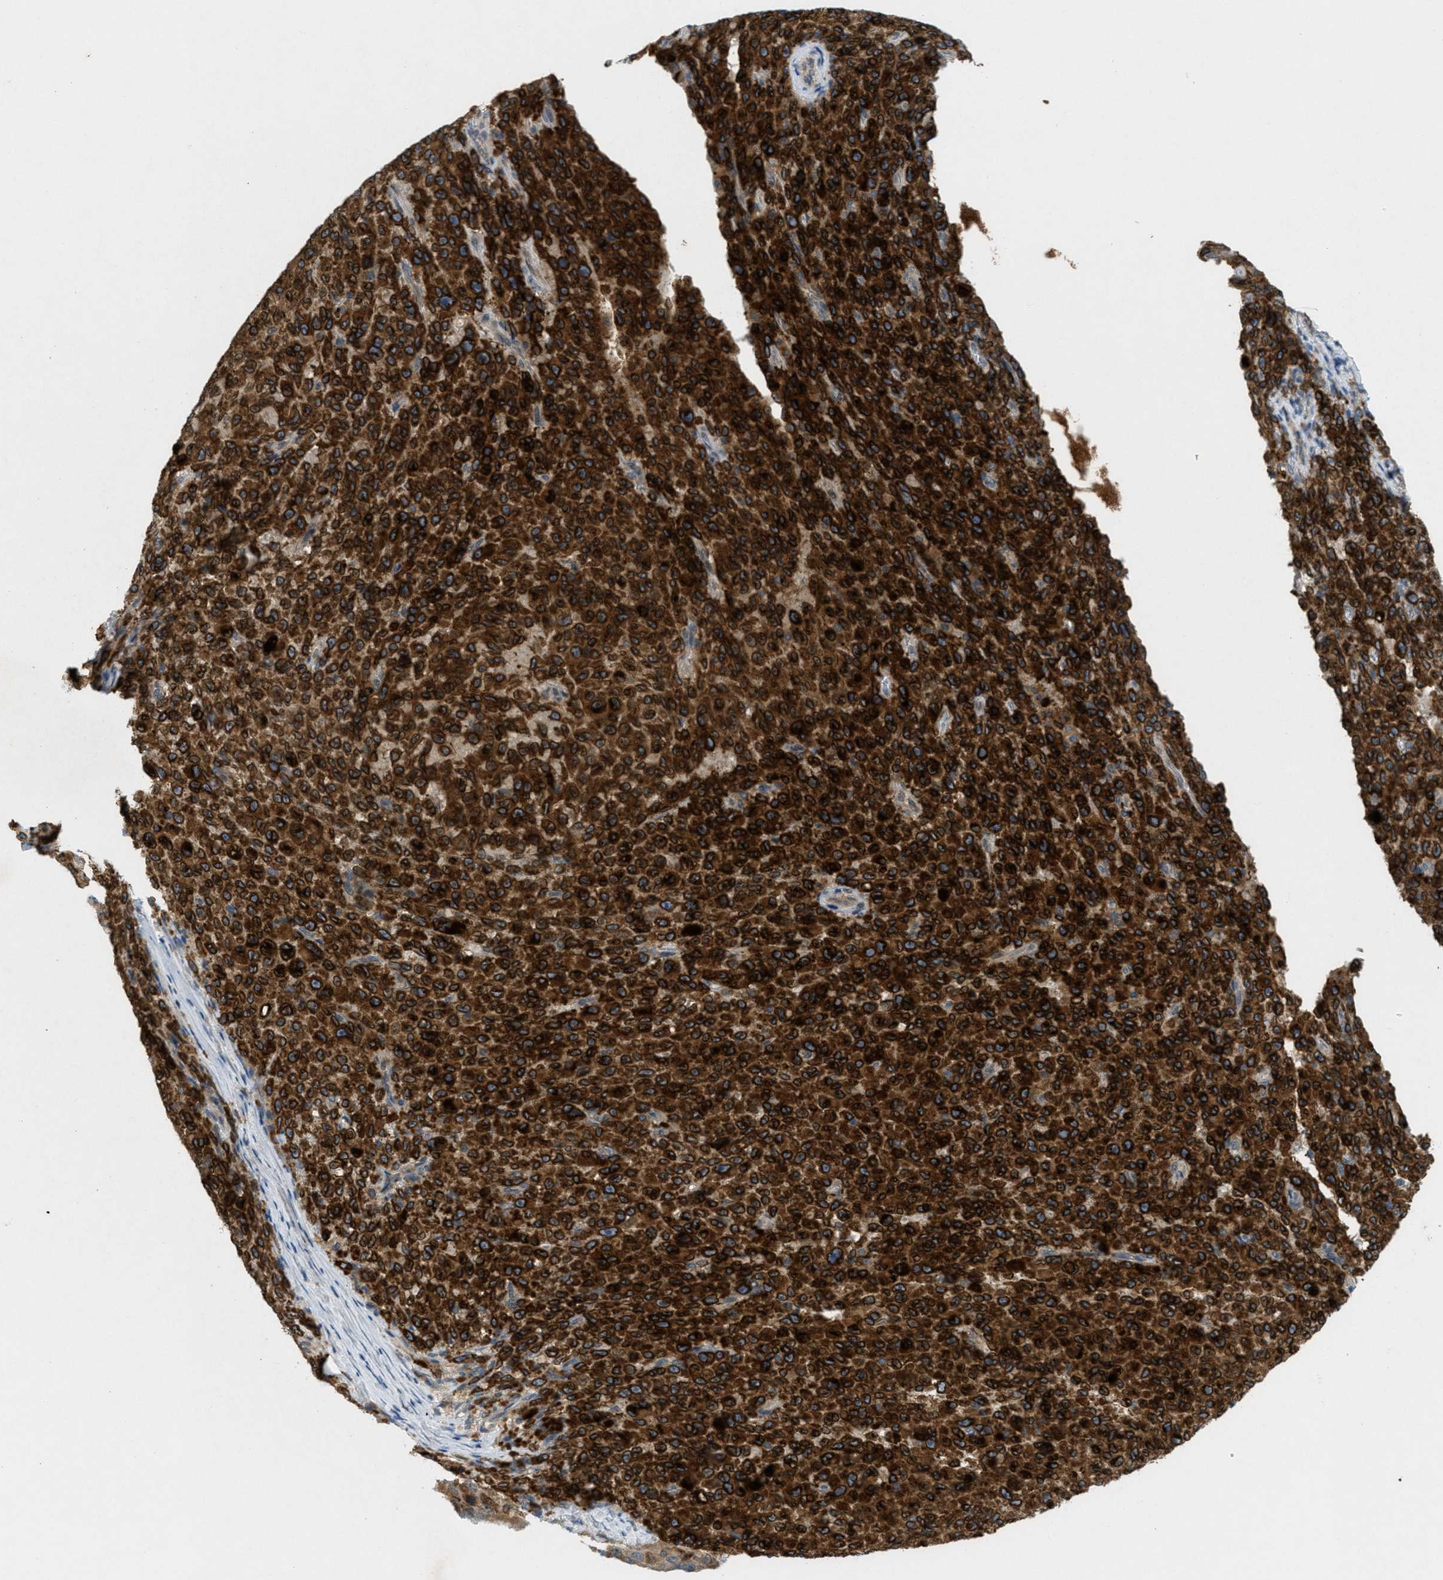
{"staining": {"intensity": "moderate", "quantity": ">75%", "location": "cytoplasmic/membranous,nuclear"}, "tissue": "melanoma", "cell_type": "Tumor cells", "image_type": "cancer", "snomed": [{"axis": "morphology", "description": "Malignant melanoma, NOS"}, {"axis": "topography", "description": "Skin"}], "caption": "Malignant melanoma tissue displays moderate cytoplasmic/membranous and nuclear staining in about >75% of tumor cells, visualized by immunohistochemistry.", "gene": "SIGMAR1", "patient": {"sex": "female", "age": 82}}